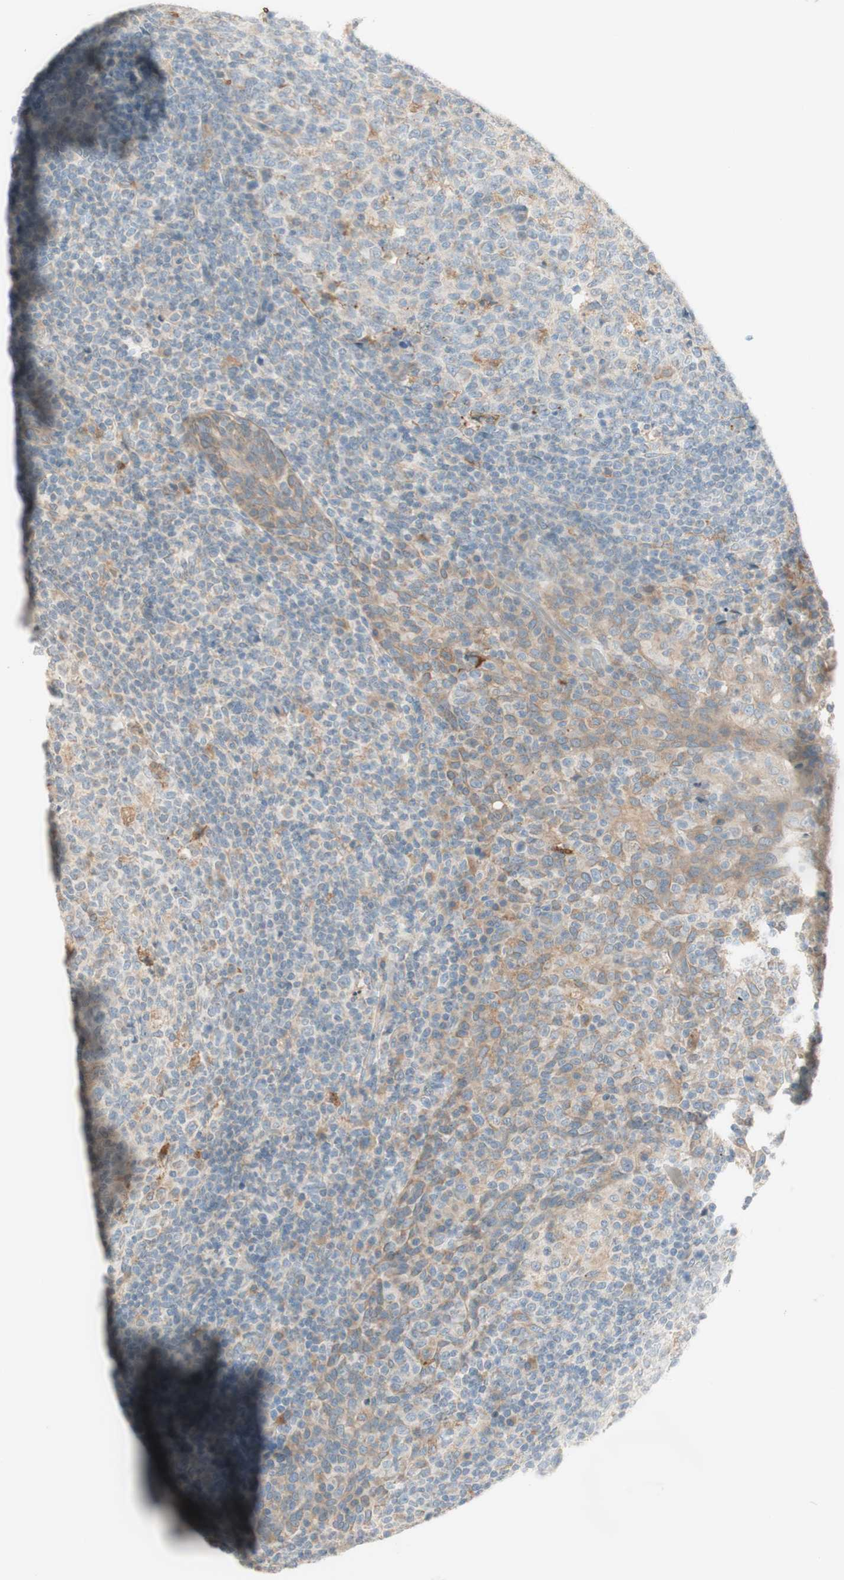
{"staining": {"intensity": "moderate", "quantity": "<25%", "location": "cytoplasmic/membranous"}, "tissue": "tonsil", "cell_type": "Germinal center cells", "image_type": "normal", "snomed": [{"axis": "morphology", "description": "Normal tissue, NOS"}, {"axis": "topography", "description": "Tonsil"}], "caption": "Tonsil was stained to show a protein in brown. There is low levels of moderate cytoplasmic/membranous staining in approximately <25% of germinal center cells. Nuclei are stained in blue.", "gene": "CLCN2", "patient": {"sex": "female", "age": 19}}